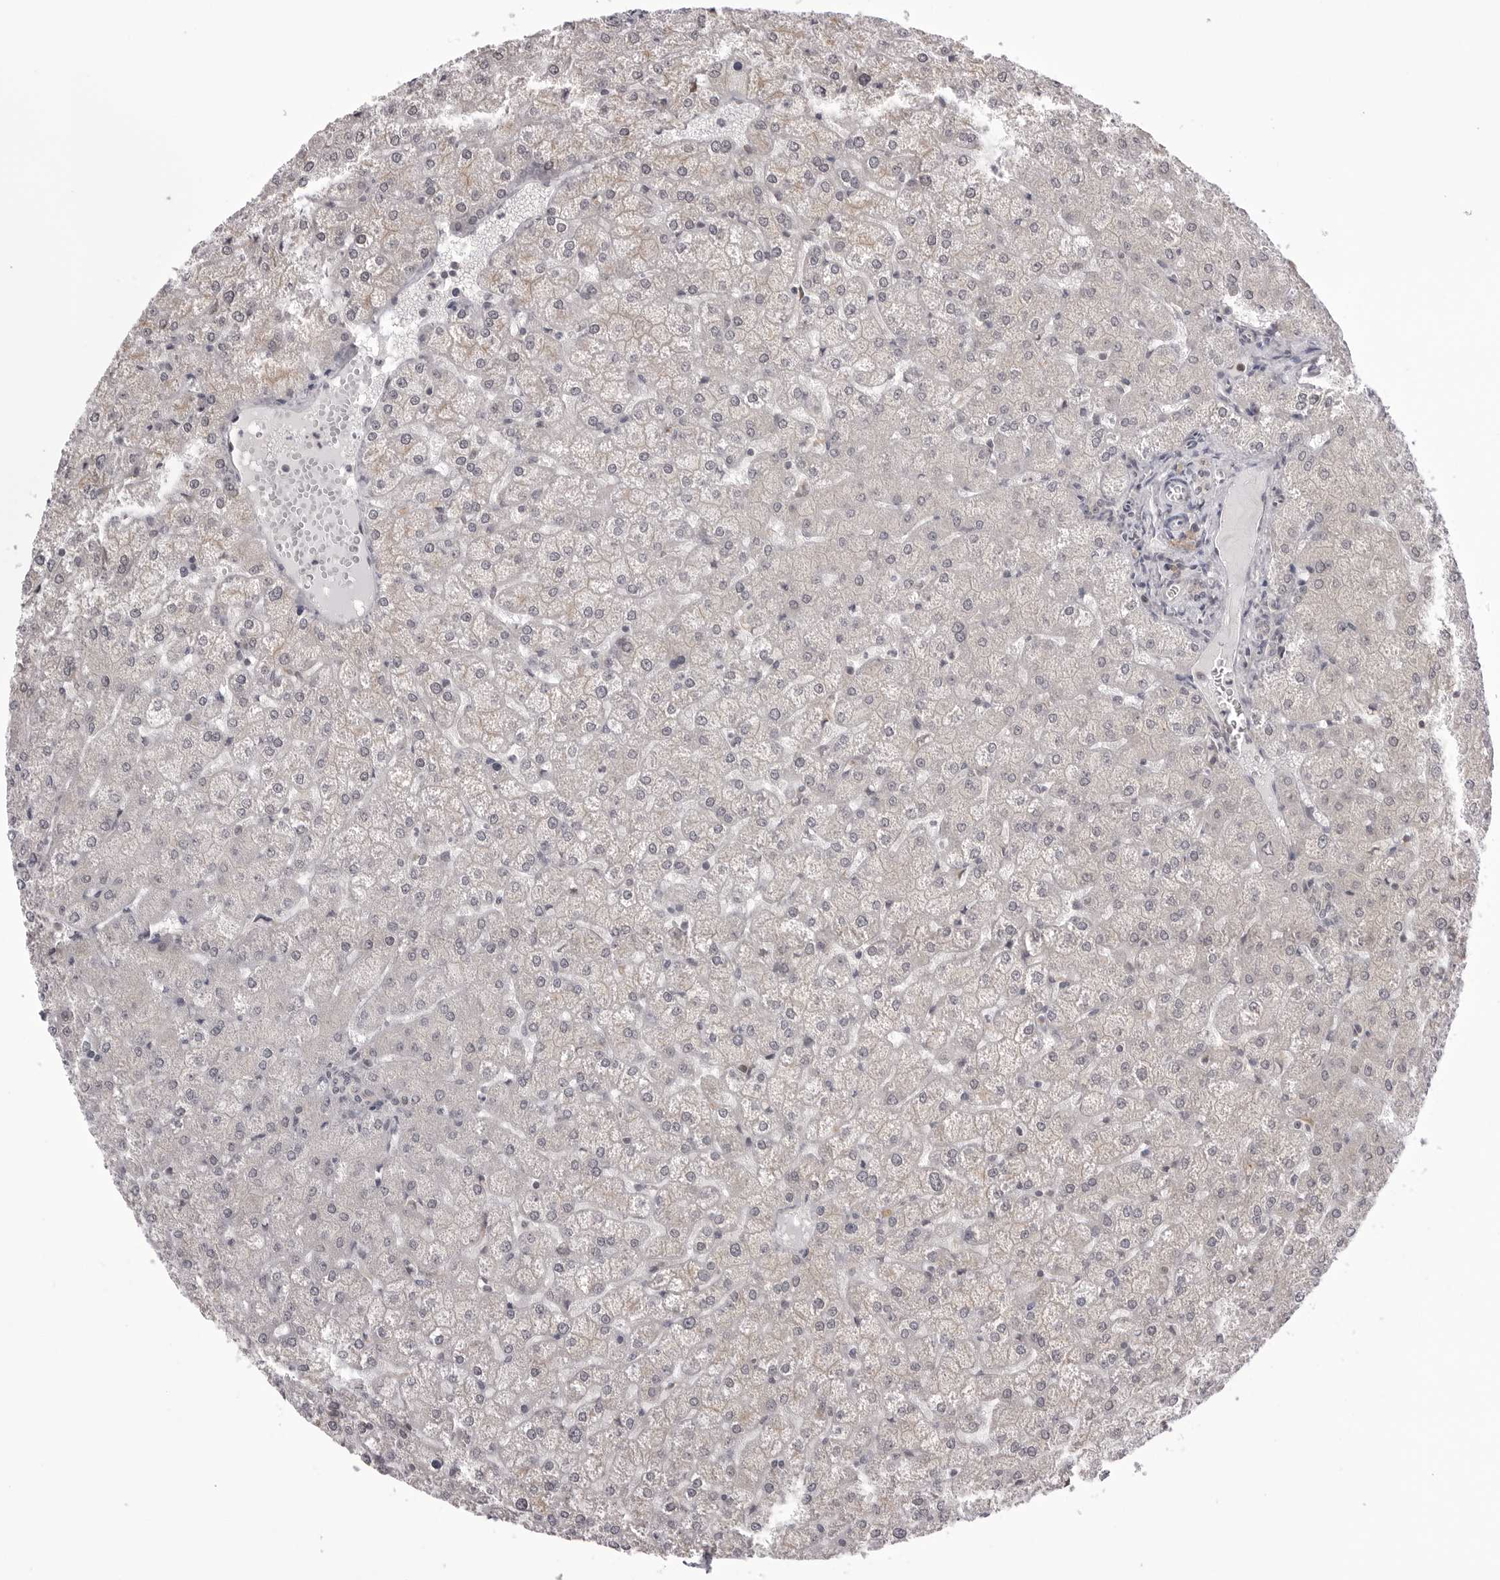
{"staining": {"intensity": "weak", "quantity": "<25%", "location": "cytoplasmic/membranous"}, "tissue": "liver", "cell_type": "Cholangiocytes", "image_type": "normal", "snomed": [{"axis": "morphology", "description": "Normal tissue, NOS"}, {"axis": "topography", "description": "Liver"}], "caption": "Immunohistochemistry (IHC) micrograph of unremarkable liver stained for a protein (brown), which exhibits no staining in cholangiocytes. (Brightfield microscopy of DAB (3,3'-diaminobenzidine) IHC at high magnification).", "gene": "PTK2B", "patient": {"sex": "female", "age": 32}}